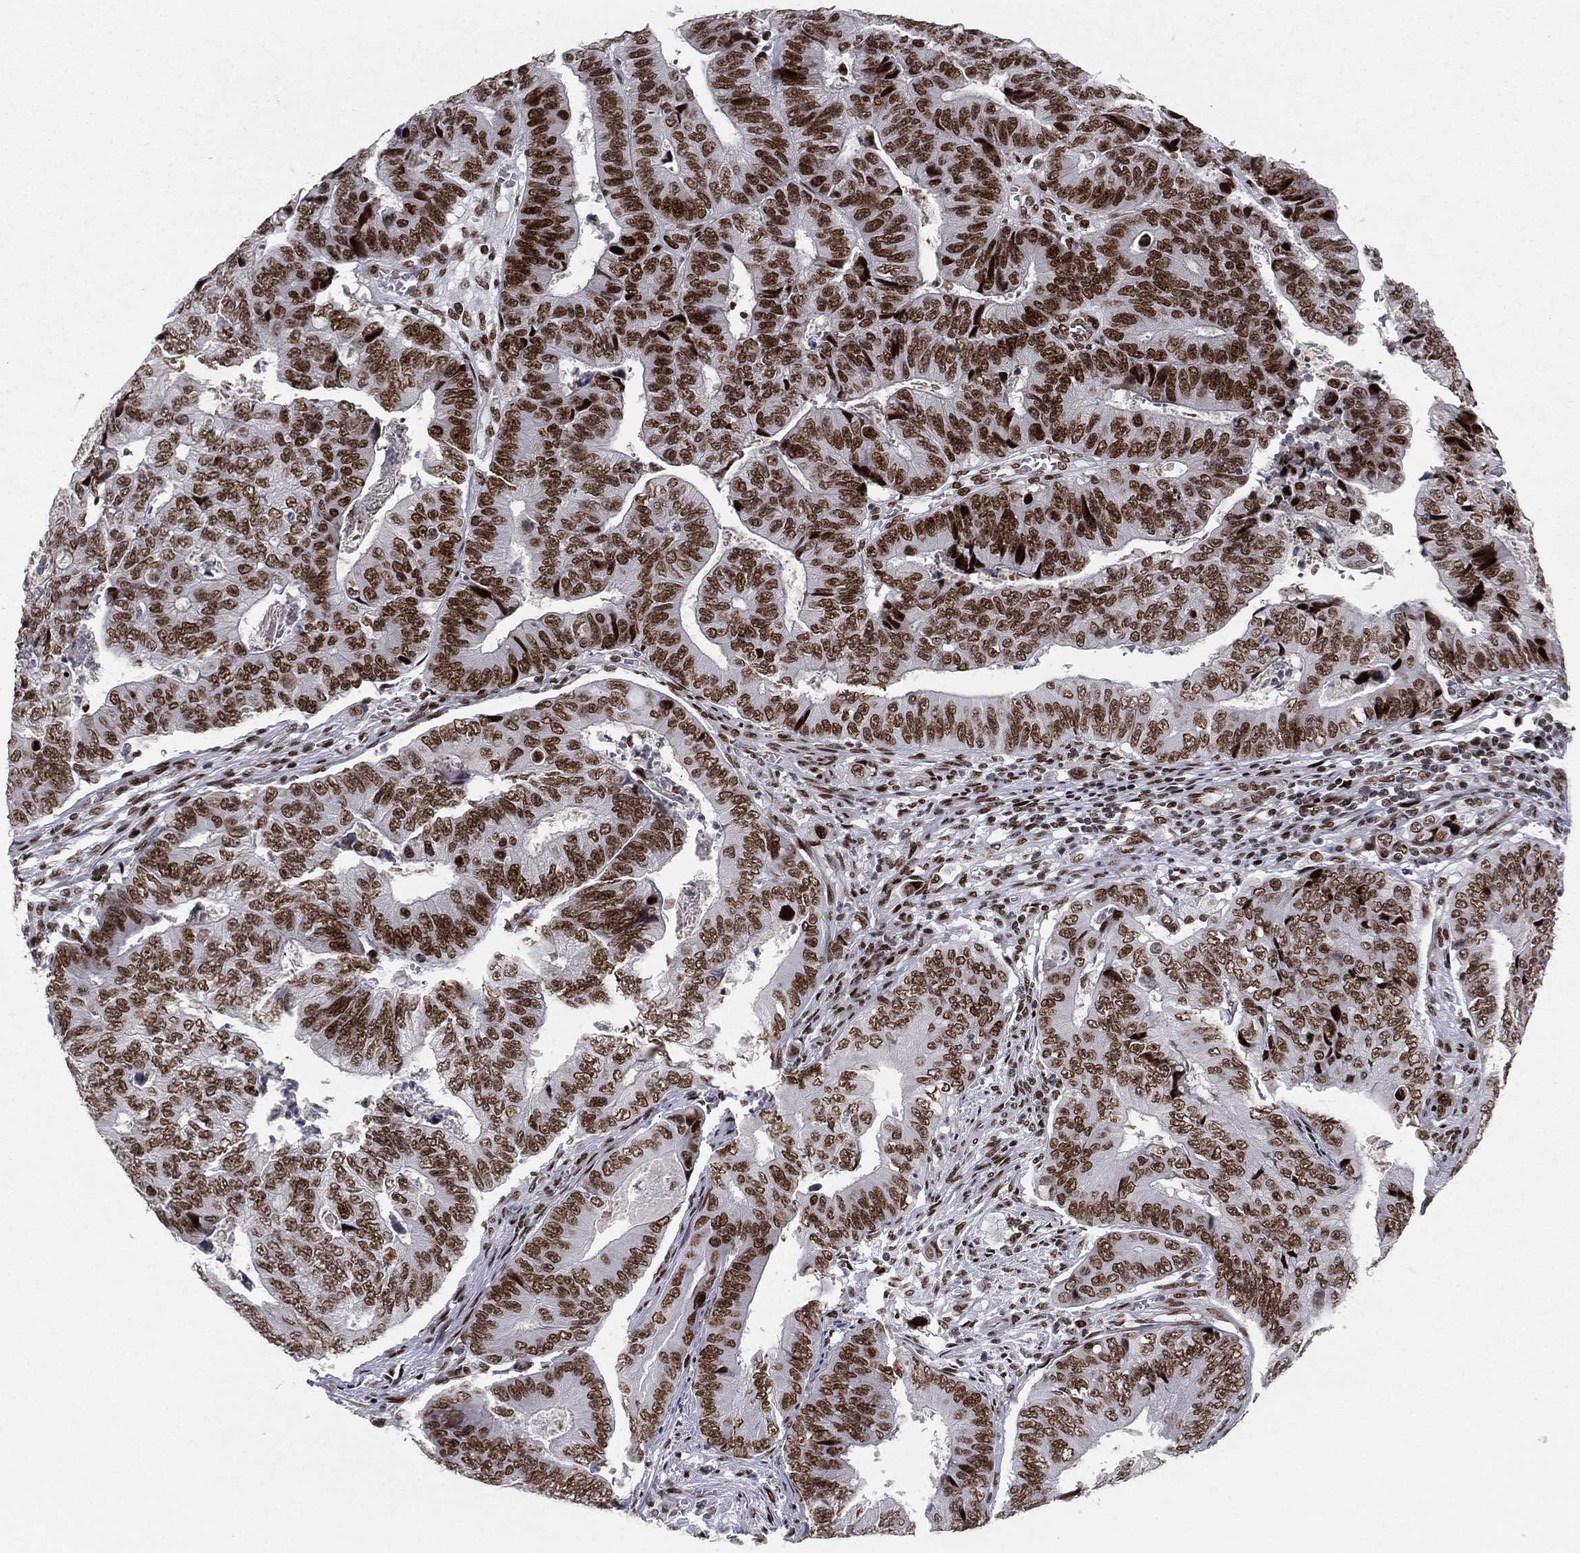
{"staining": {"intensity": "strong", "quantity": ">75%", "location": "nuclear"}, "tissue": "colorectal cancer", "cell_type": "Tumor cells", "image_type": "cancer", "snomed": [{"axis": "morphology", "description": "Adenocarcinoma, NOS"}, {"axis": "topography", "description": "Colon"}], "caption": "A high-resolution micrograph shows immunohistochemistry staining of colorectal adenocarcinoma, which demonstrates strong nuclear staining in about >75% of tumor cells. (brown staining indicates protein expression, while blue staining denotes nuclei).", "gene": "RTF1", "patient": {"sex": "female", "age": 48}}